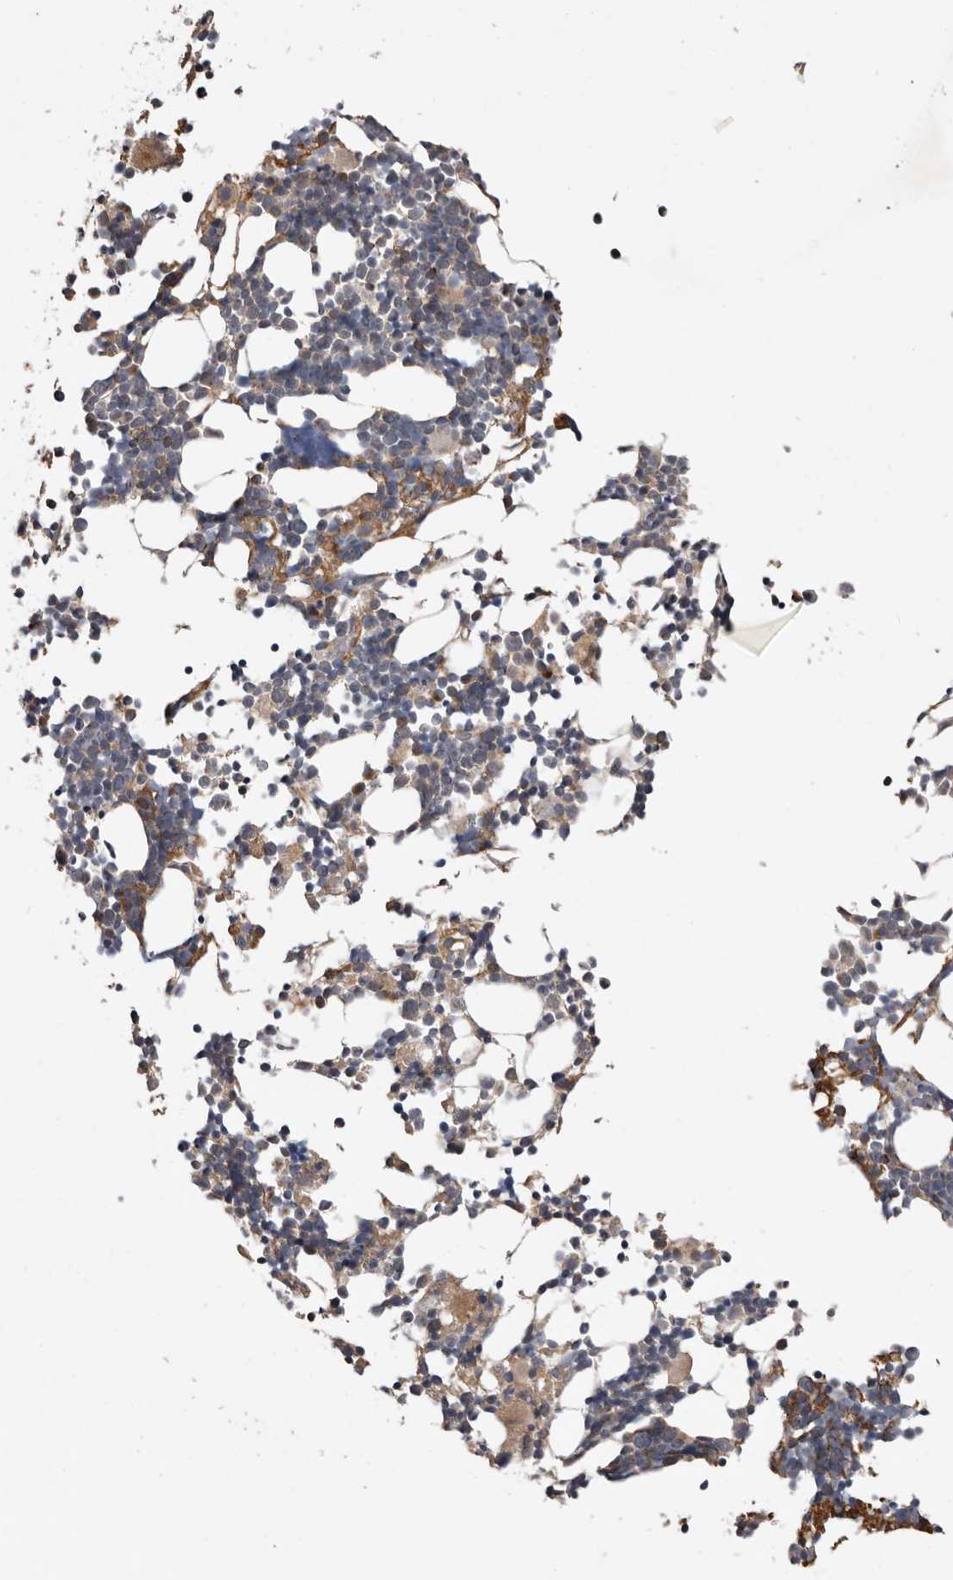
{"staining": {"intensity": "moderate", "quantity": "25%-75%", "location": "cytoplasmic/membranous"}, "tissue": "bone marrow", "cell_type": "Hematopoietic cells", "image_type": "normal", "snomed": [{"axis": "morphology", "description": "Normal tissue, NOS"}, {"axis": "morphology", "description": "Inflammation, NOS"}, {"axis": "topography", "description": "Bone marrow"}], "caption": "Protein positivity by immunohistochemistry (IHC) exhibits moderate cytoplasmic/membranous expression in approximately 25%-75% of hematopoietic cells in normal bone marrow.", "gene": "PROKR1", "patient": {"sex": "male", "age": 21}}